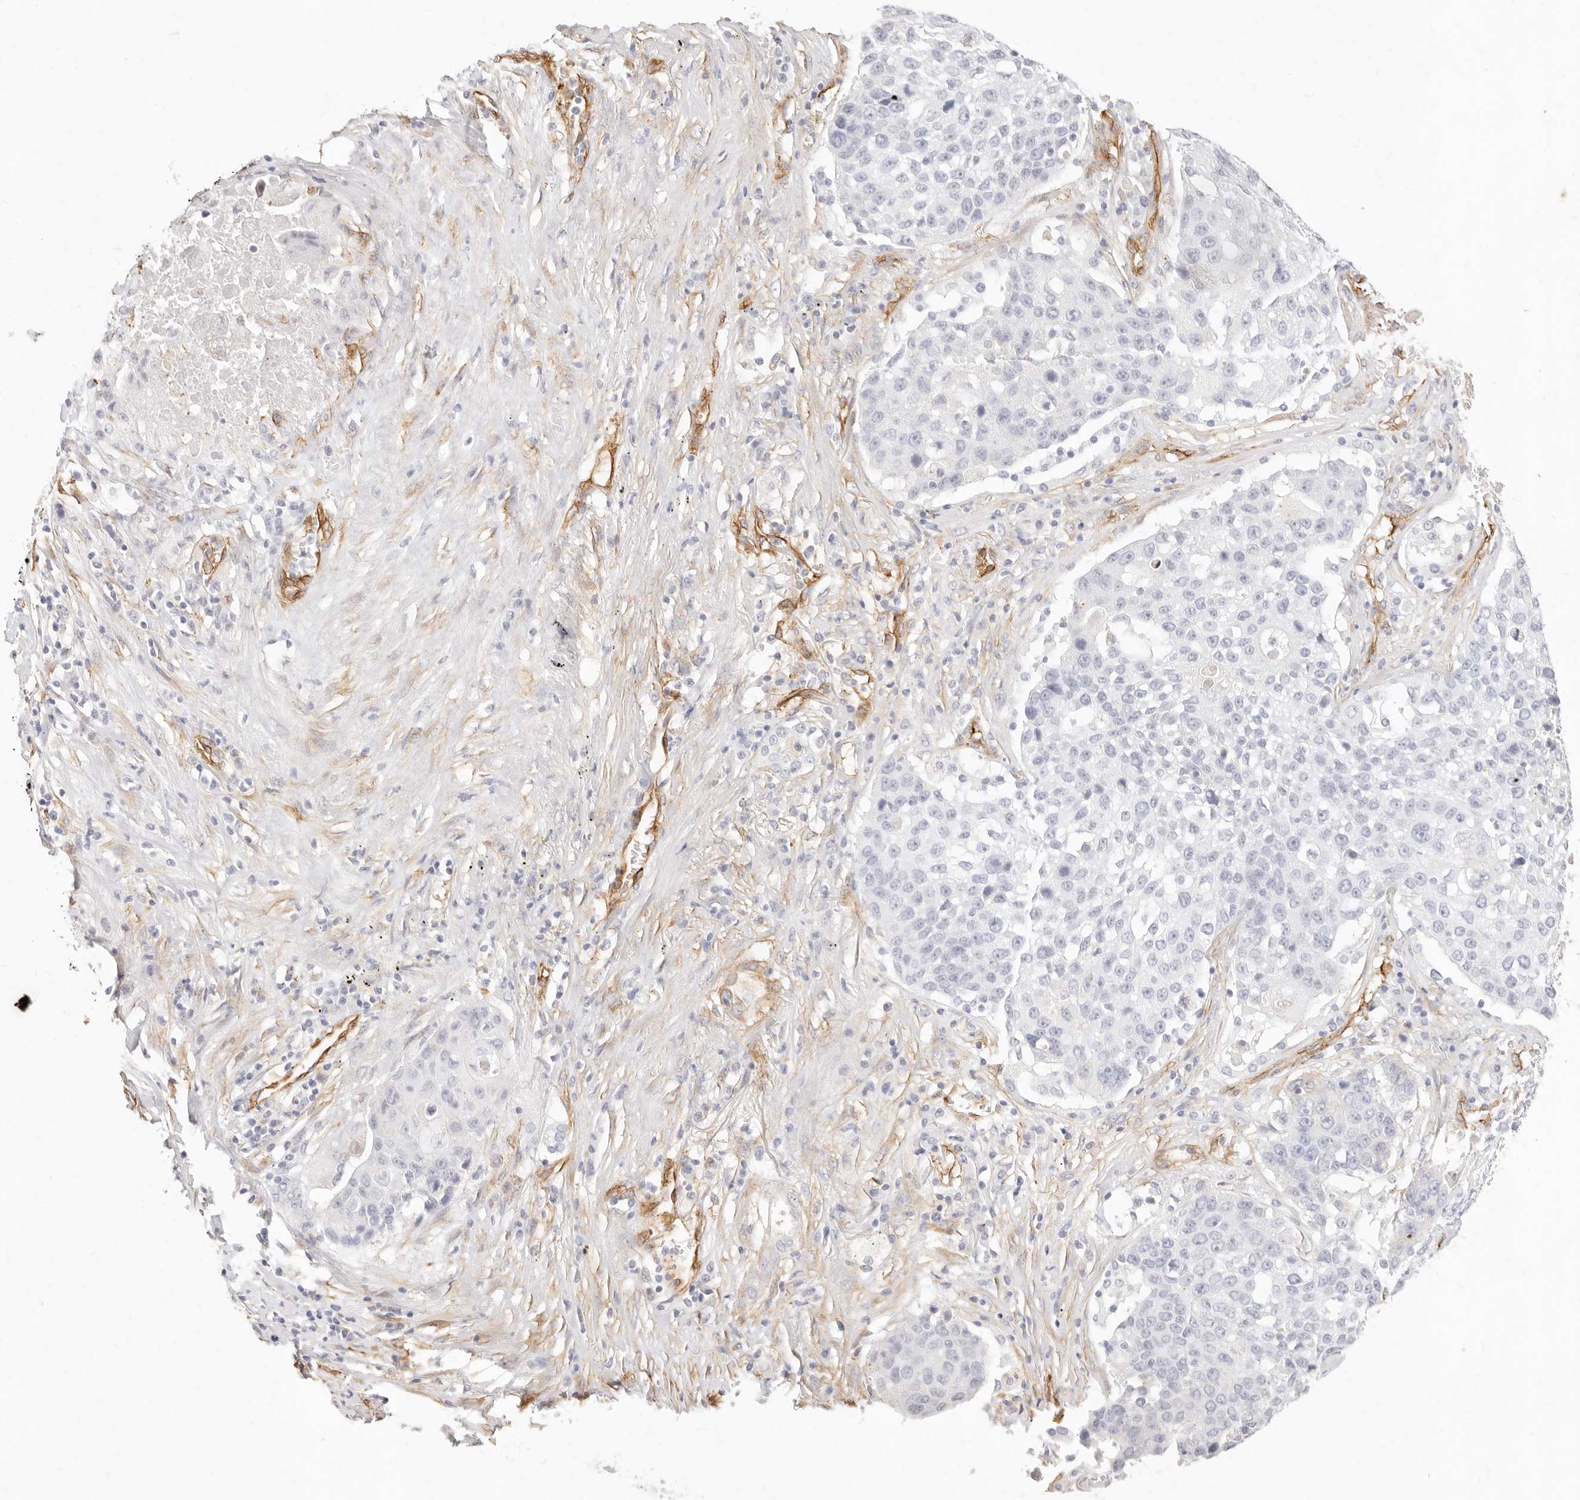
{"staining": {"intensity": "negative", "quantity": "none", "location": "none"}, "tissue": "lung cancer", "cell_type": "Tumor cells", "image_type": "cancer", "snomed": [{"axis": "morphology", "description": "Squamous cell carcinoma, NOS"}, {"axis": "topography", "description": "Lung"}], "caption": "IHC photomicrograph of human squamous cell carcinoma (lung) stained for a protein (brown), which displays no staining in tumor cells. Nuclei are stained in blue.", "gene": "NUS1", "patient": {"sex": "male", "age": 61}}